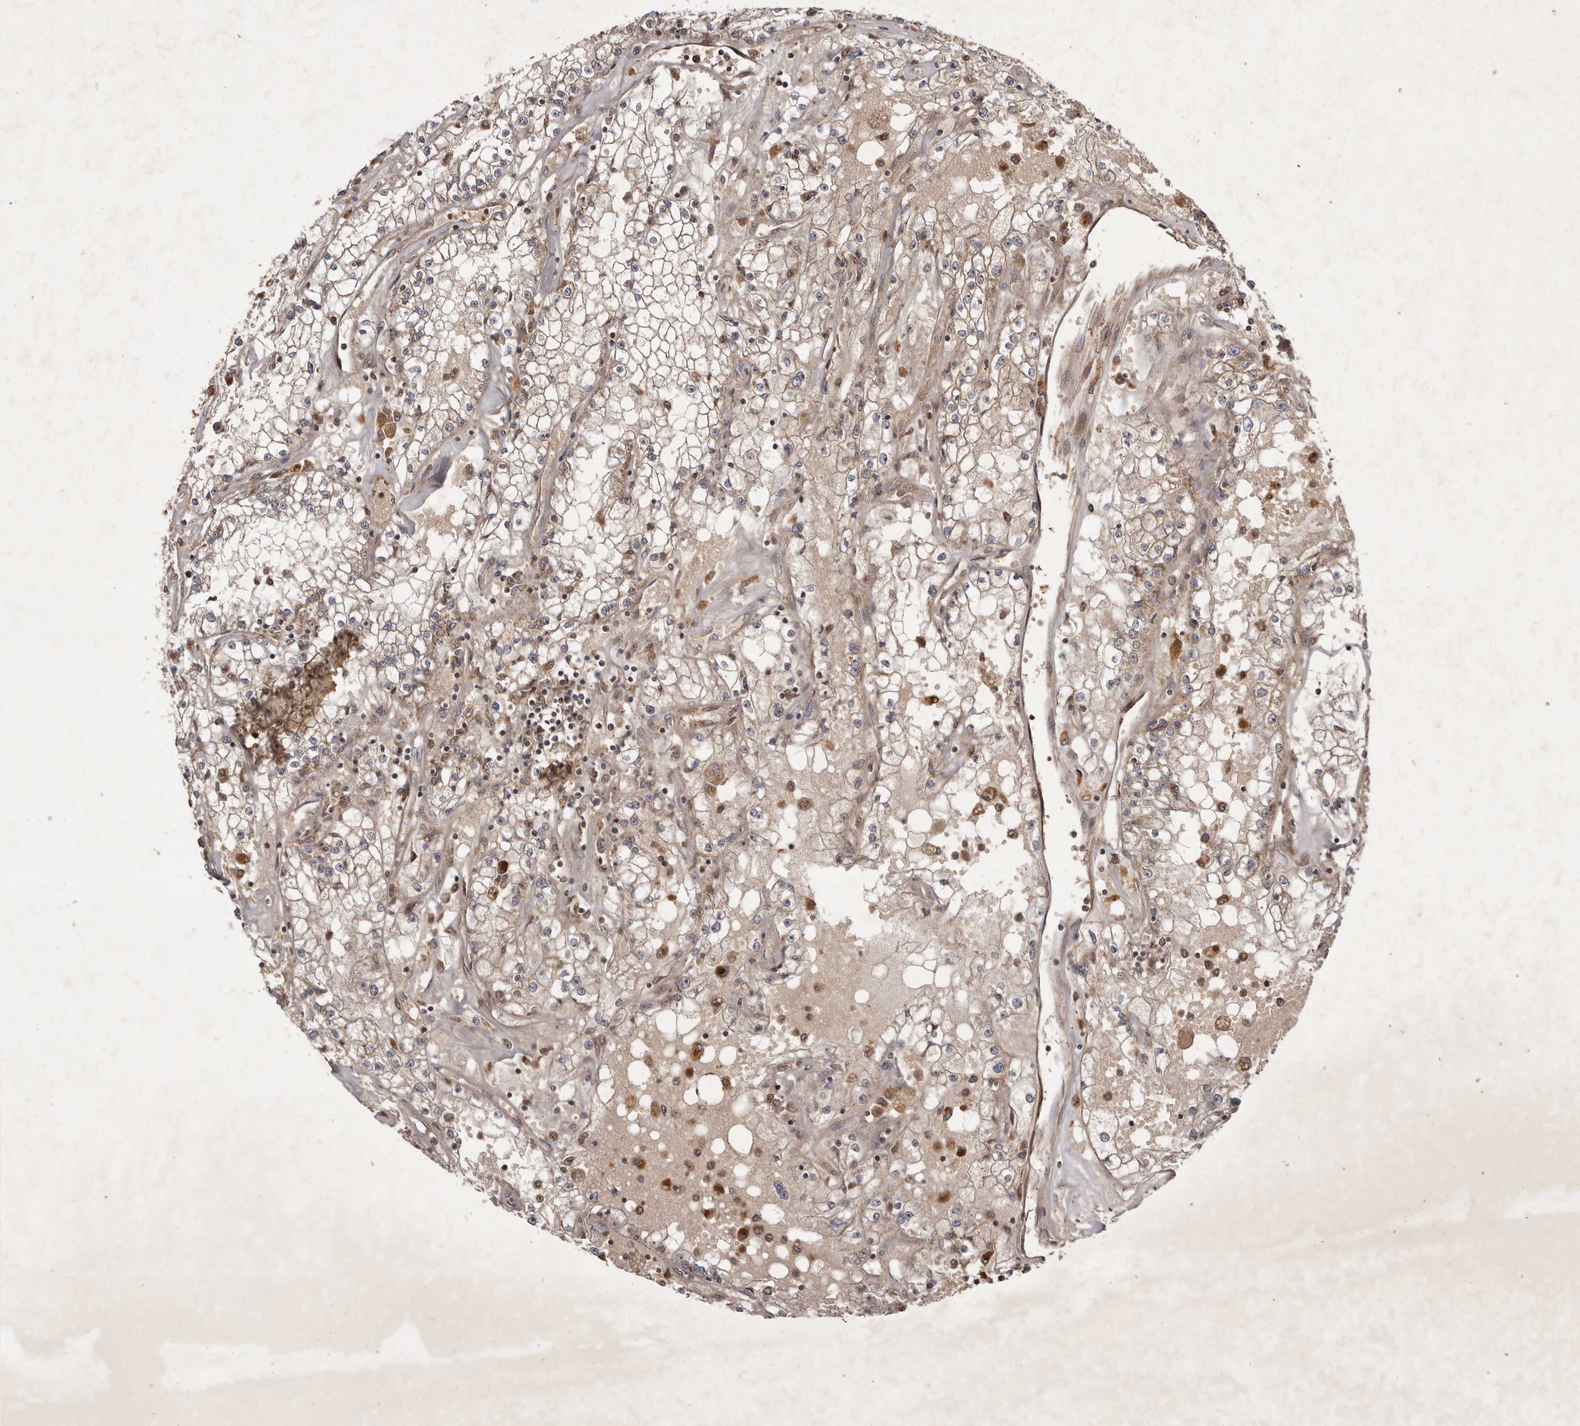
{"staining": {"intensity": "negative", "quantity": "none", "location": "none"}, "tissue": "renal cancer", "cell_type": "Tumor cells", "image_type": "cancer", "snomed": [{"axis": "morphology", "description": "Adenocarcinoma, NOS"}, {"axis": "topography", "description": "Kidney"}], "caption": "This is an immunohistochemistry photomicrograph of human renal cancer. There is no expression in tumor cells.", "gene": "STK36", "patient": {"sex": "male", "age": 56}}